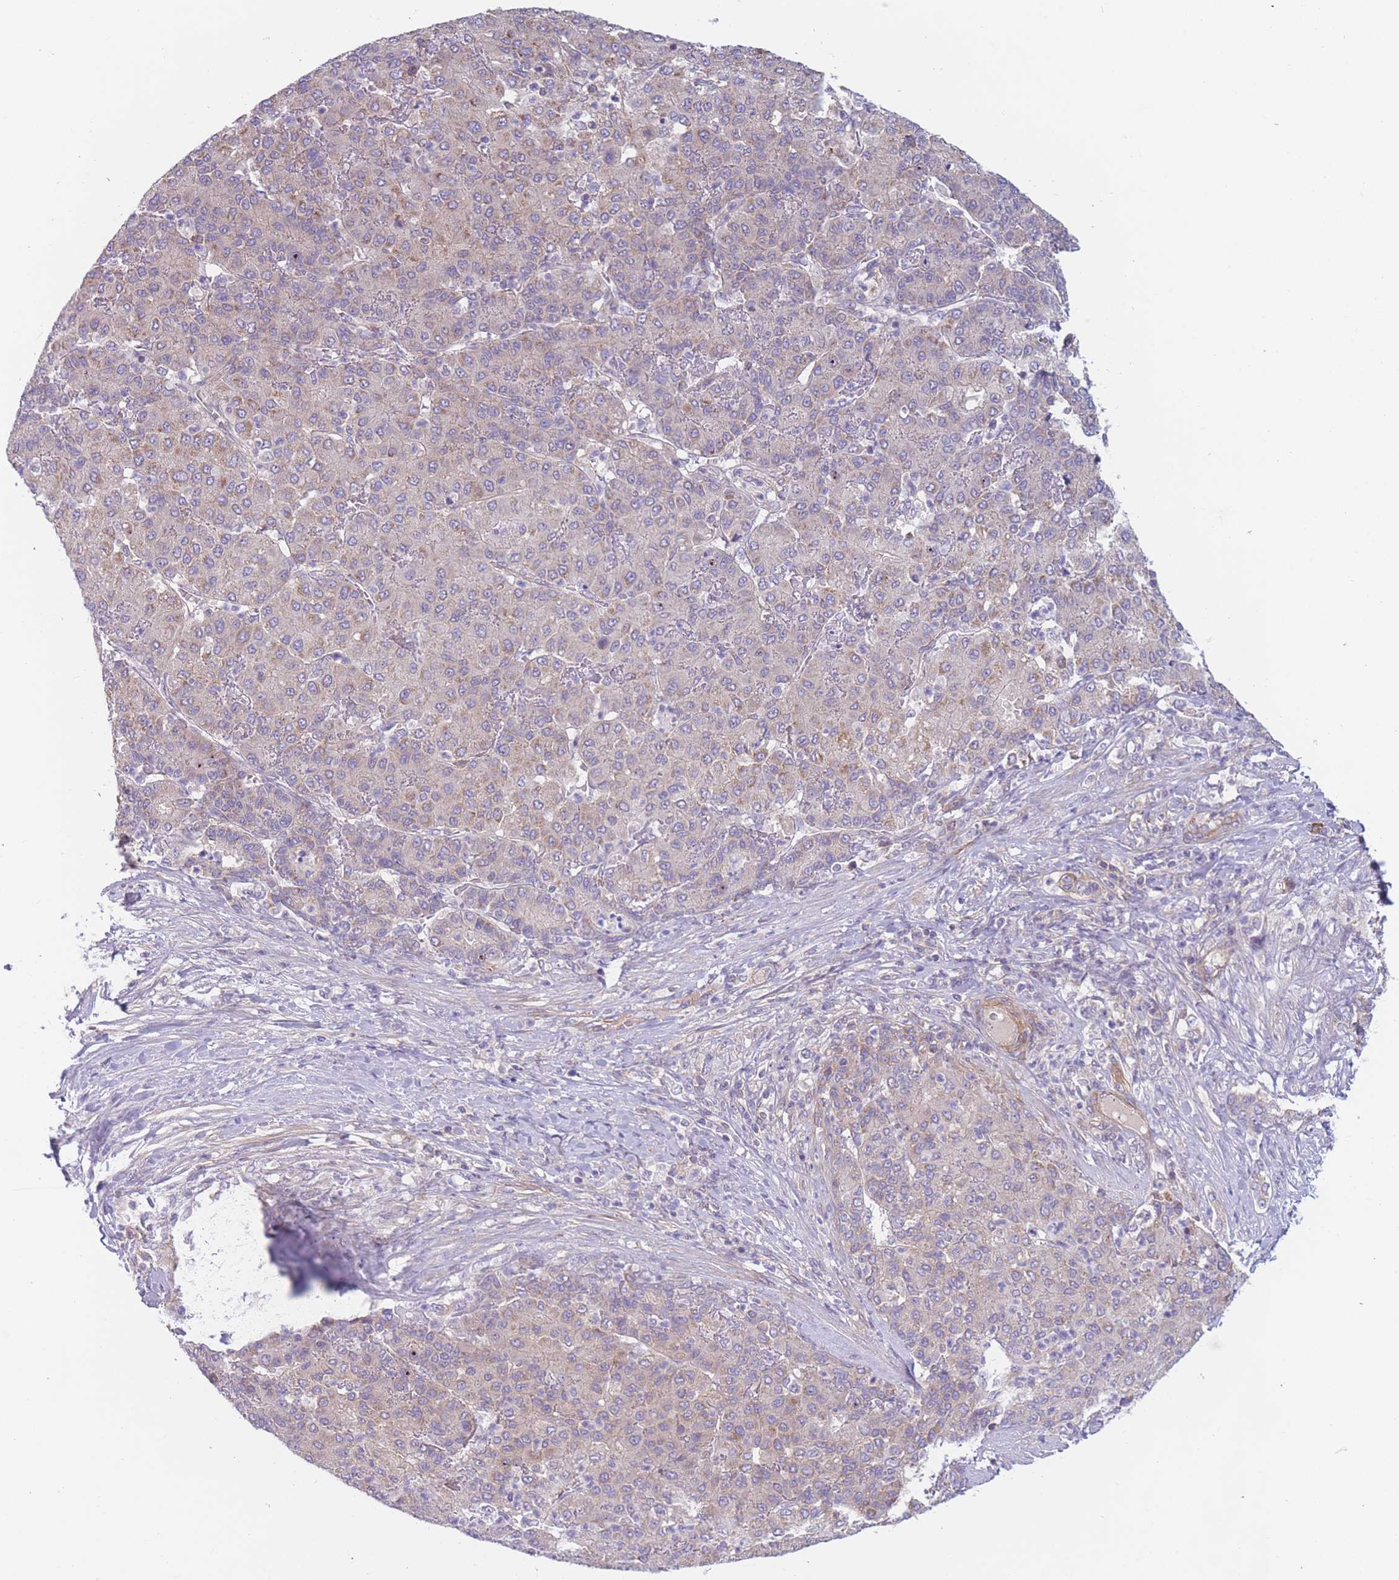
{"staining": {"intensity": "weak", "quantity": "<25%", "location": "cytoplasmic/membranous"}, "tissue": "liver cancer", "cell_type": "Tumor cells", "image_type": "cancer", "snomed": [{"axis": "morphology", "description": "Carcinoma, Hepatocellular, NOS"}, {"axis": "topography", "description": "Liver"}], "caption": "An image of liver cancer stained for a protein exhibits no brown staining in tumor cells. (Stains: DAB (3,3'-diaminobenzidine) IHC with hematoxylin counter stain, Microscopy: brightfield microscopy at high magnification).", "gene": "WDR93", "patient": {"sex": "male", "age": 65}}